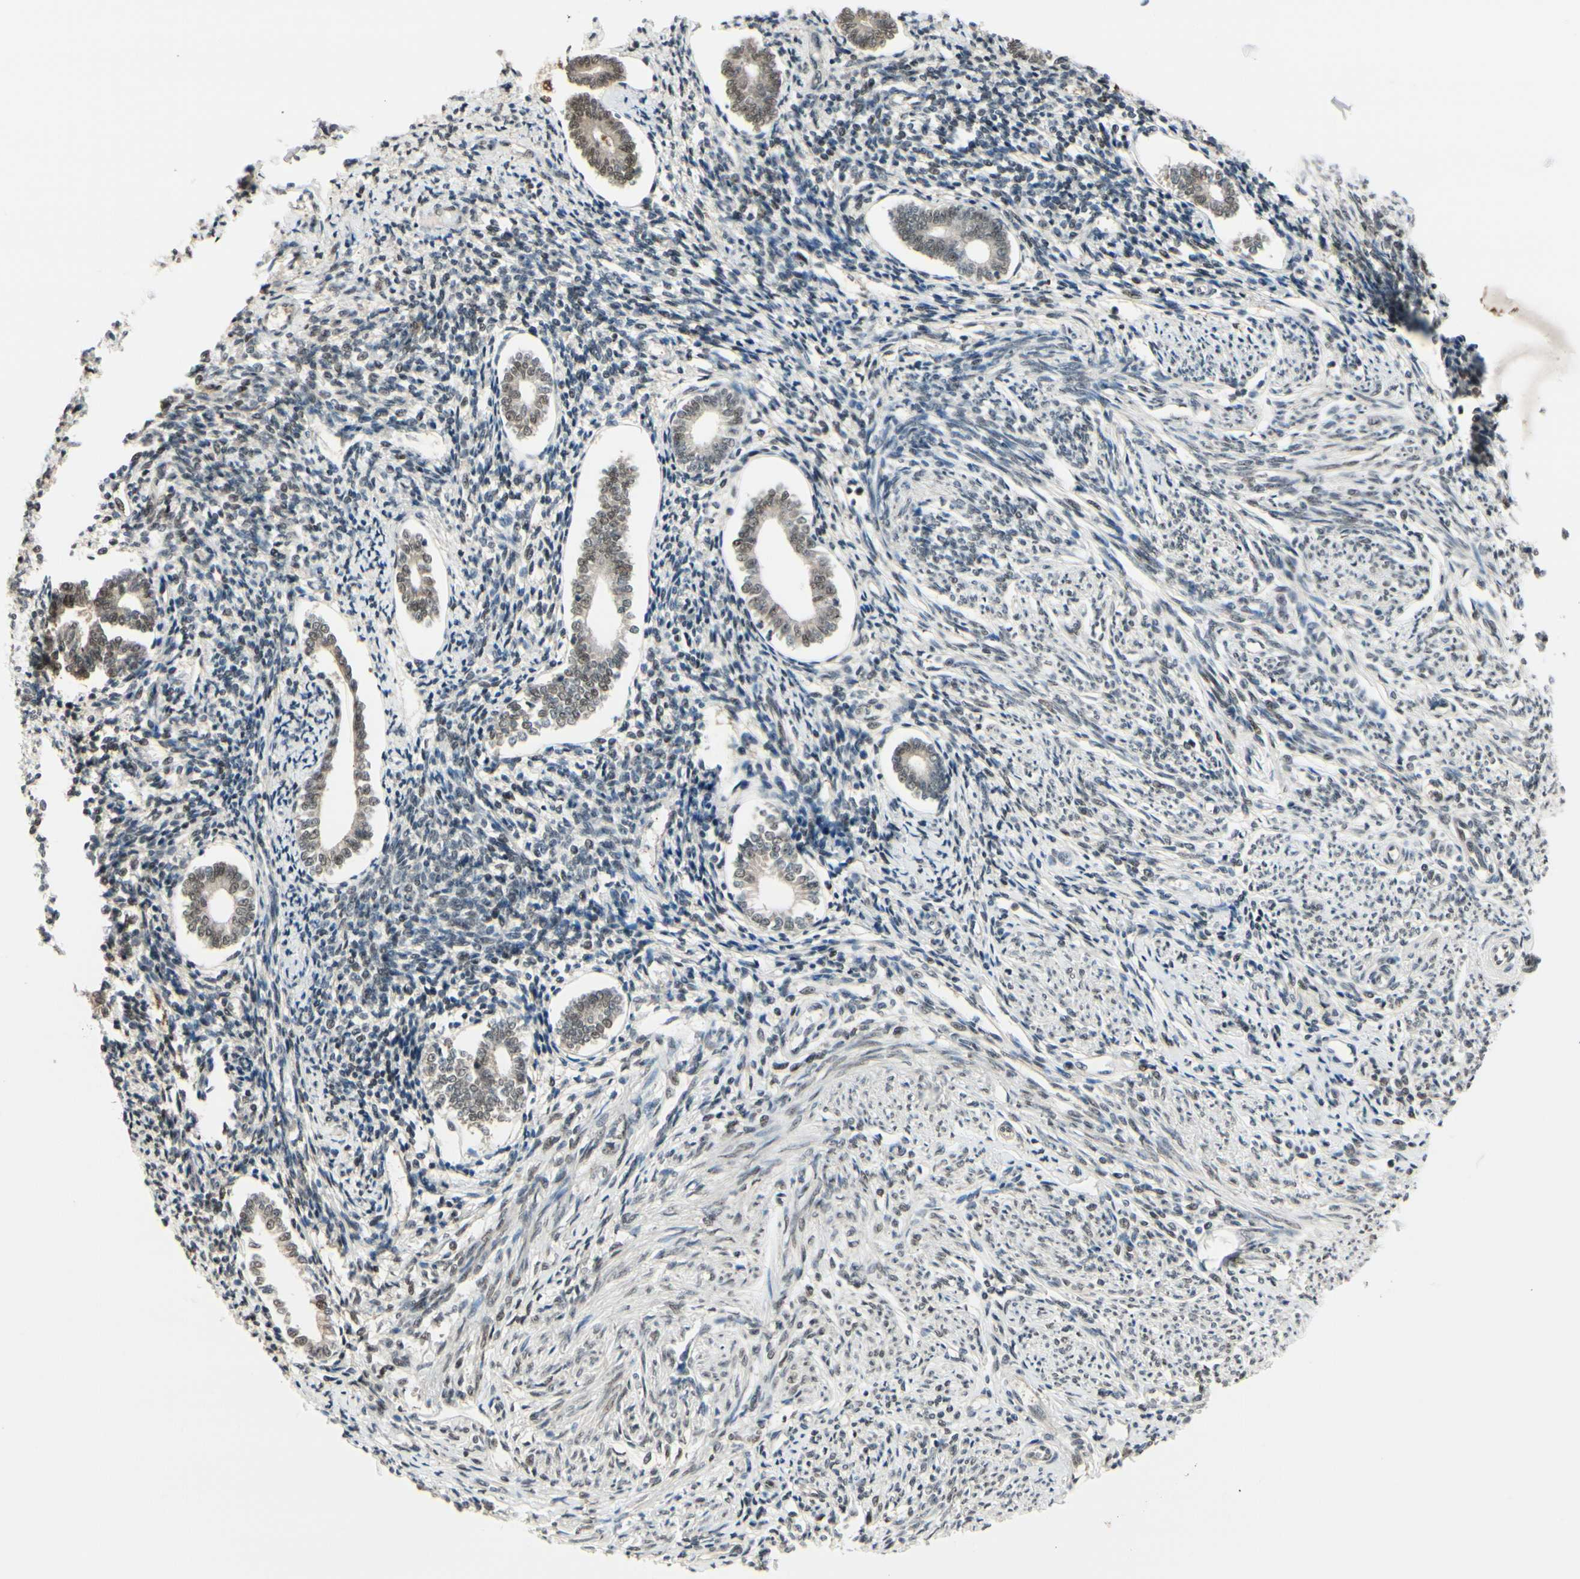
{"staining": {"intensity": "strong", "quantity": "25%-75%", "location": "nuclear"}, "tissue": "endometrium", "cell_type": "Cells in endometrial stroma", "image_type": "normal", "snomed": [{"axis": "morphology", "description": "Normal tissue, NOS"}, {"axis": "topography", "description": "Endometrium"}], "caption": "Endometrium stained with immunohistochemistry reveals strong nuclear staining in about 25%-75% of cells in endometrial stroma.", "gene": "HSF1", "patient": {"sex": "female", "age": 71}}